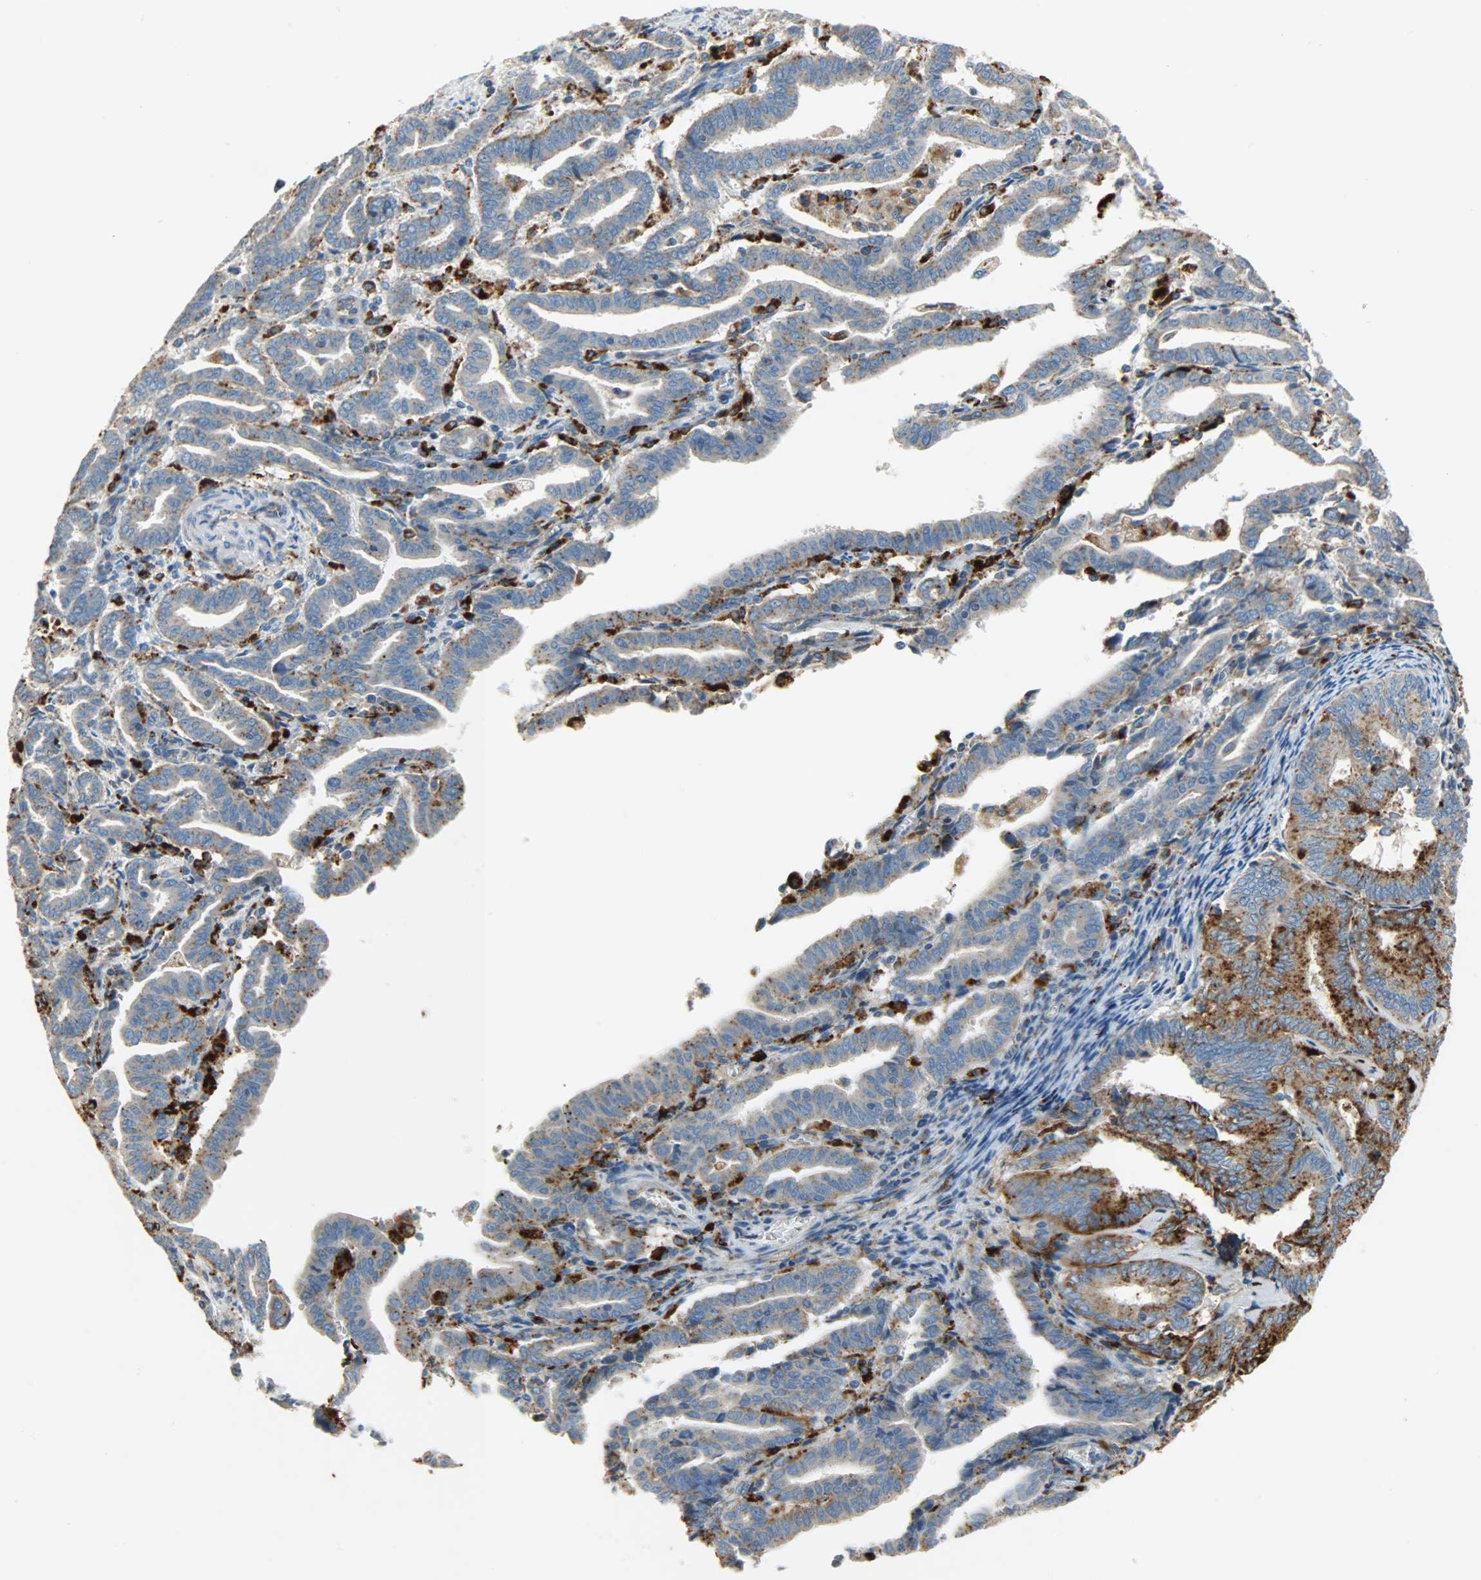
{"staining": {"intensity": "moderate", "quantity": ">75%", "location": "cytoplasmic/membranous"}, "tissue": "endometrial cancer", "cell_type": "Tumor cells", "image_type": "cancer", "snomed": [{"axis": "morphology", "description": "Adenocarcinoma, NOS"}, {"axis": "topography", "description": "Uterus"}], "caption": "Immunohistochemistry micrograph of adenocarcinoma (endometrial) stained for a protein (brown), which demonstrates medium levels of moderate cytoplasmic/membranous staining in about >75% of tumor cells.", "gene": "ASAH1", "patient": {"sex": "female", "age": 83}}